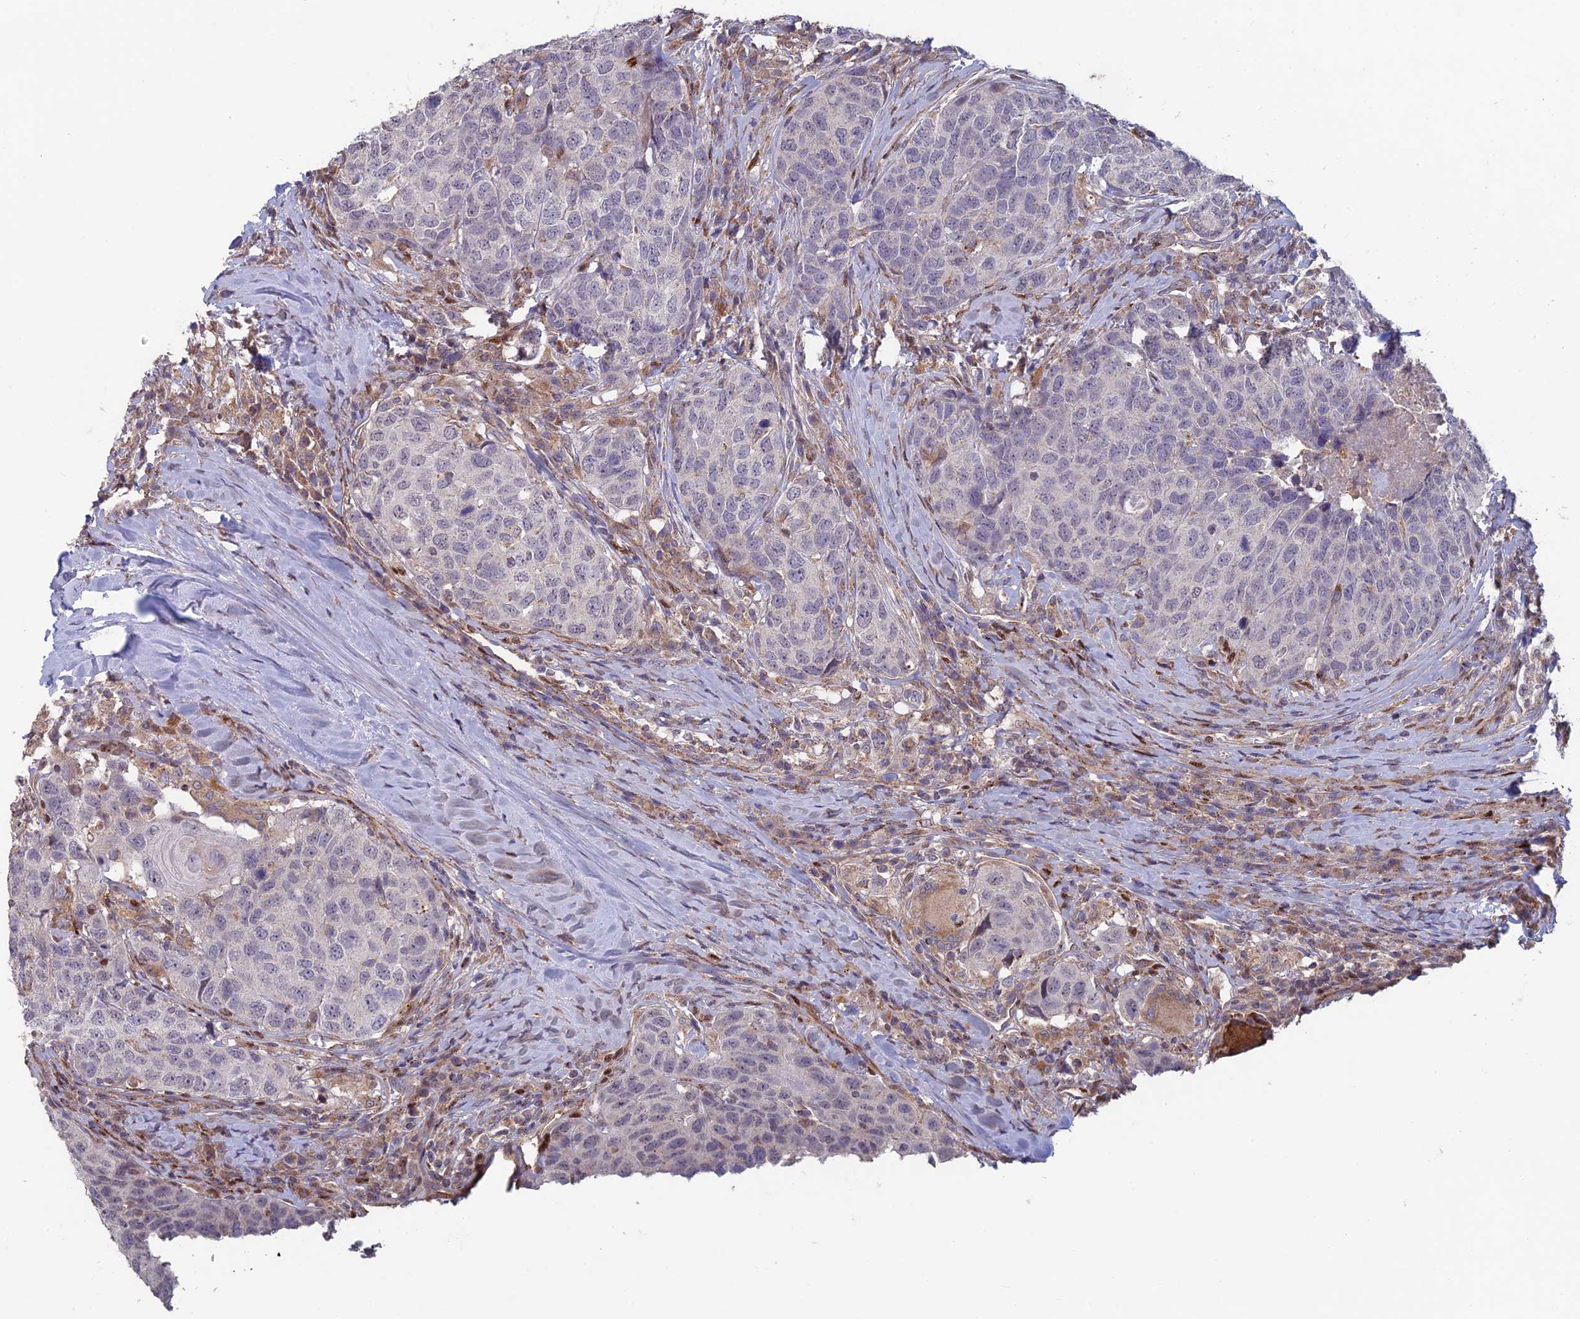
{"staining": {"intensity": "negative", "quantity": "none", "location": "none"}, "tissue": "head and neck cancer", "cell_type": "Tumor cells", "image_type": "cancer", "snomed": [{"axis": "morphology", "description": "Squamous cell carcinoma, NOS"}, {"axis": "topography", "description": "Head-Neck"}], "caption": "Immunohistochemistry (IHC) histopathology image of neoplastic tissue: human squamous cell carcinoma (head and neck) stained with DAB displays no significant protein positivity in tumor cells. (DAB (3,3'-diaminobenzidine) IHC, high magnification).", "gene": "FOXS1", "patient": {"sex": "male", "age": 66}}